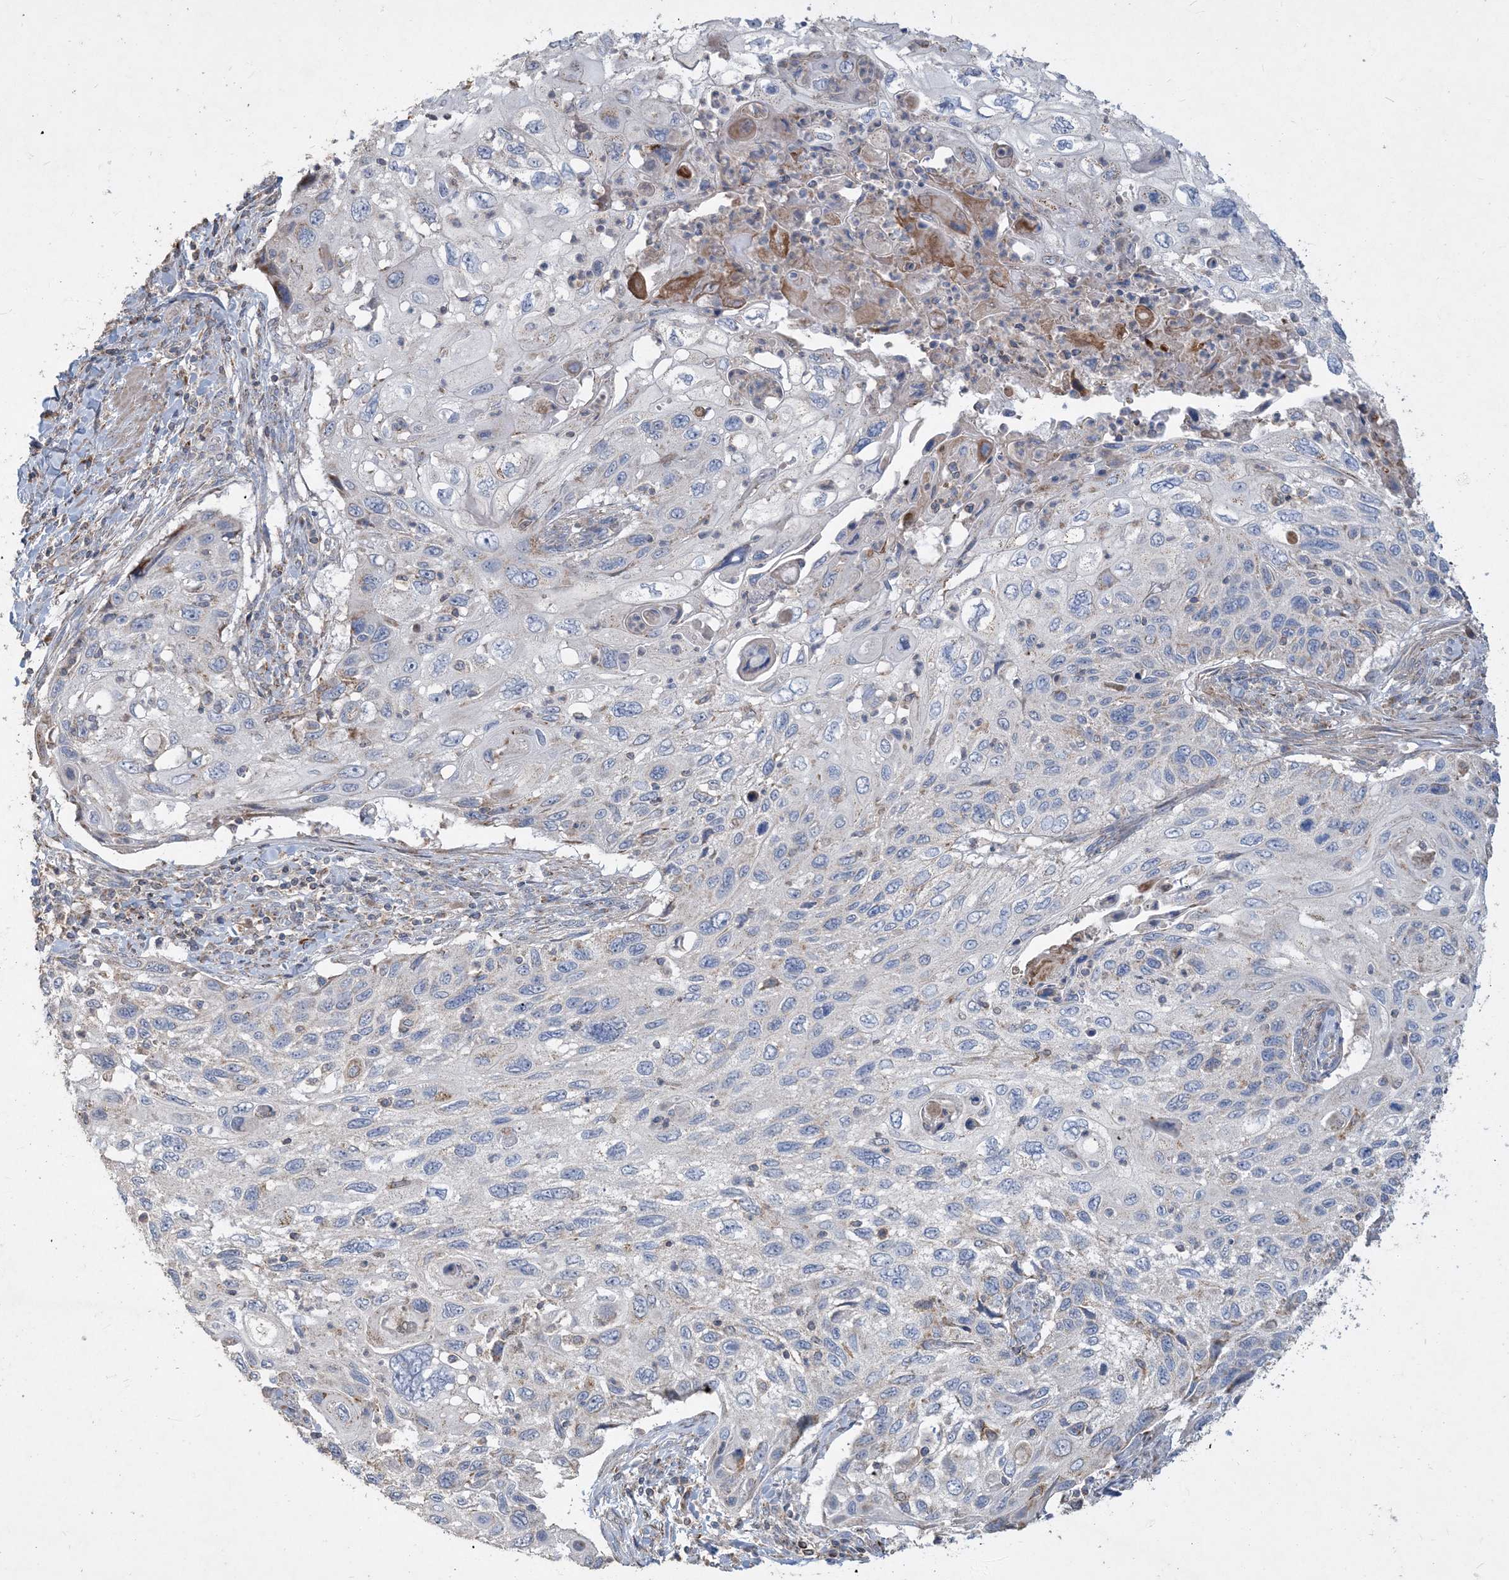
{"staining": {"intensity": "negative", "quantity": "none", "location": "none"}, "tissue": "cervical cancer", "cell_type": "Tumor cells", "image_type": "cancer", "snomed": [{"axis": "morphology", "description": "Squamous cell carcinoma, NOS"}, {"axis": "topography", "description": "Cervix"}], "caption": "Immunohistochemical staining of cervical cancer (squamous cell carcinoma) reveals no significant expression in tumor cells.", "gene": "ECHDC1", "patient": {"sex": "female", "age": 70}}